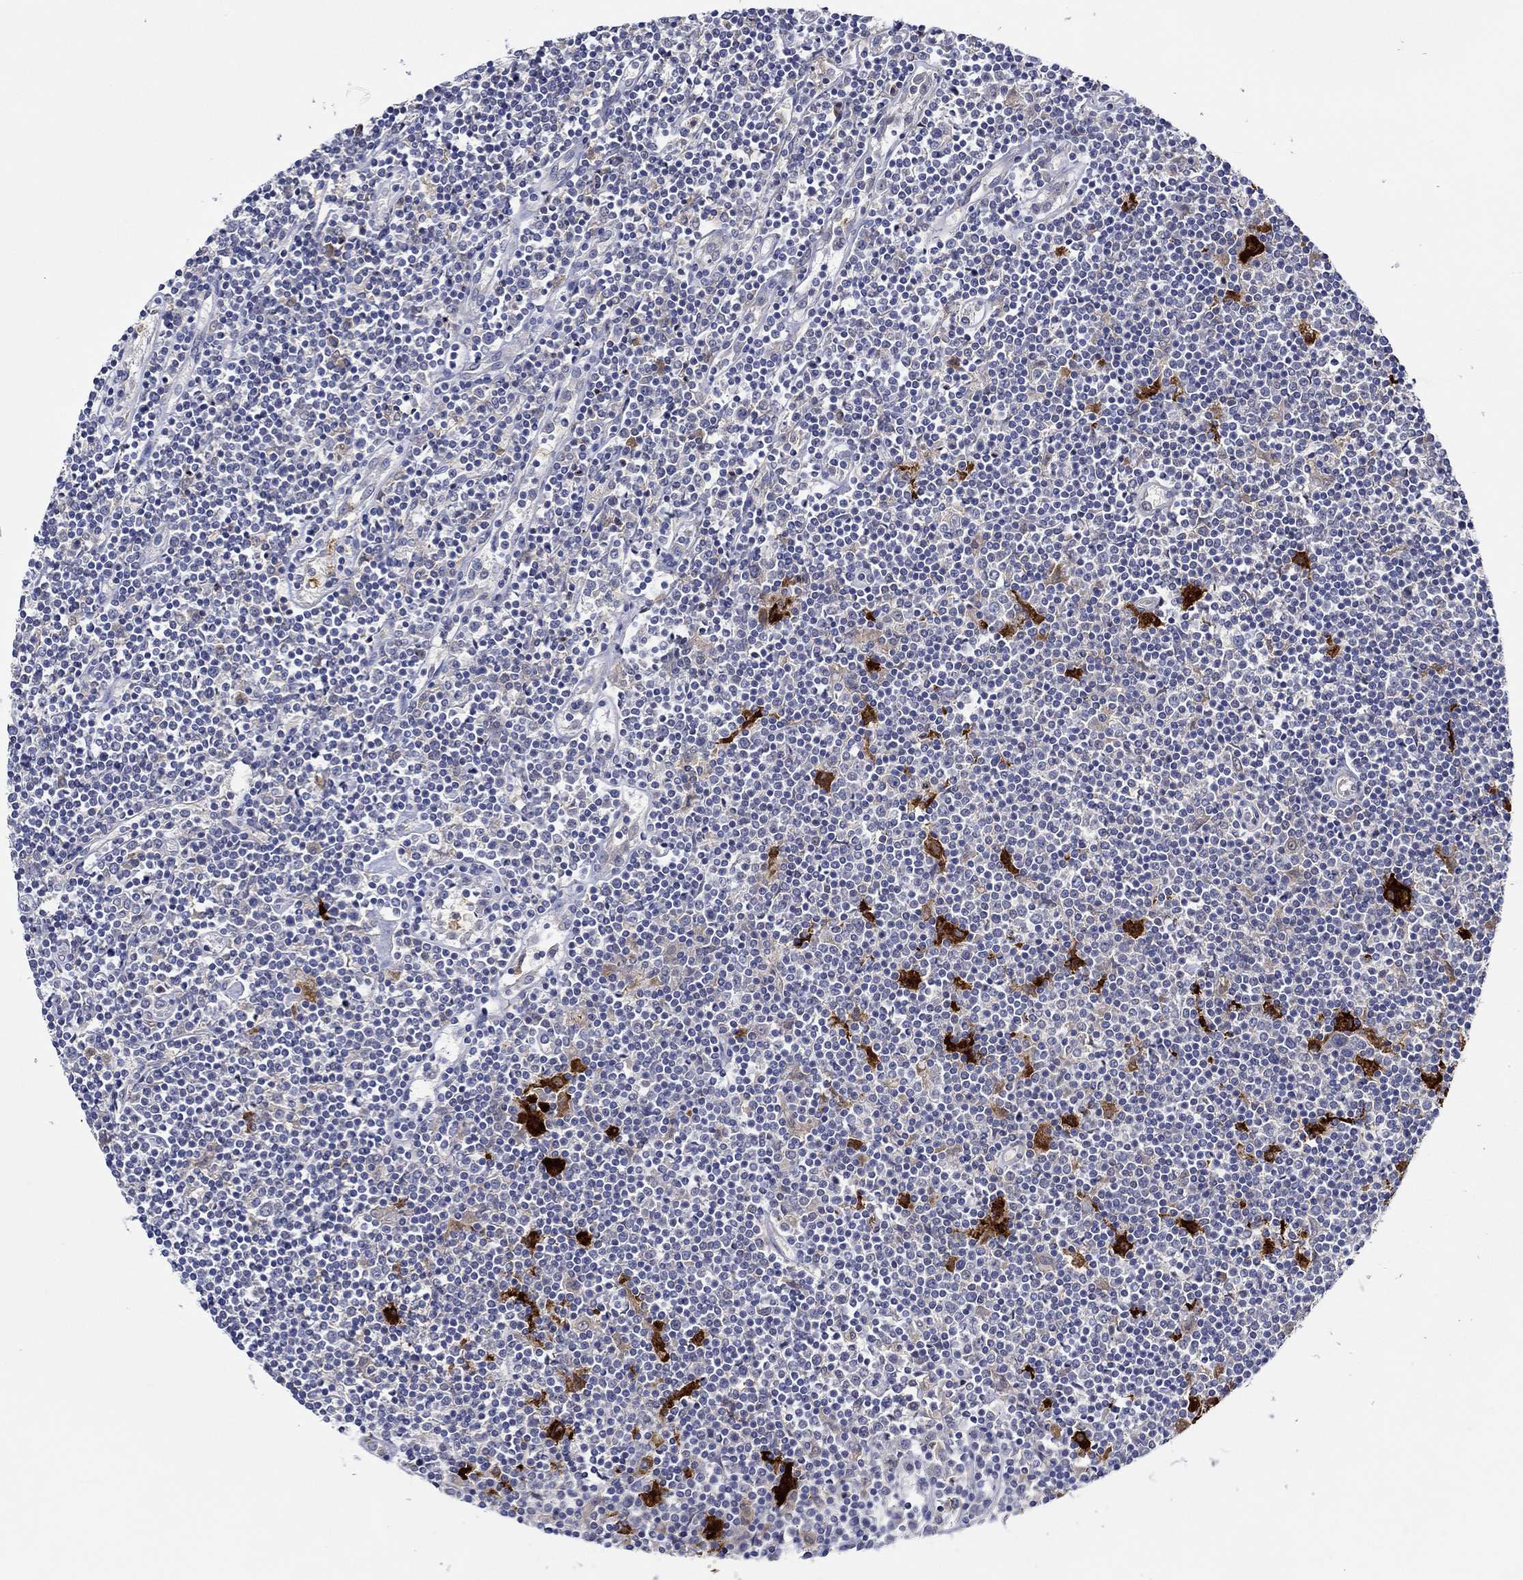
{"staining": {"intensity": "negative", "quantity": "none", "location": "none"}, "tissue": "lymphoma", "cell_type": "Tumor cells", "image_type": "cancer", "snomed": [{"axis": "morphology", "description": "Hodgkin's disease, NOS"}, {"axis": "topography", "description": "Lymph node"}], "caption": "This is a micrograph of immunohistochemistry staining of Hodgkin's disease, which shows no positivity in tumor cells.", "gene": "CHIT1", "patient": {"sex": "male", "age": 40}}